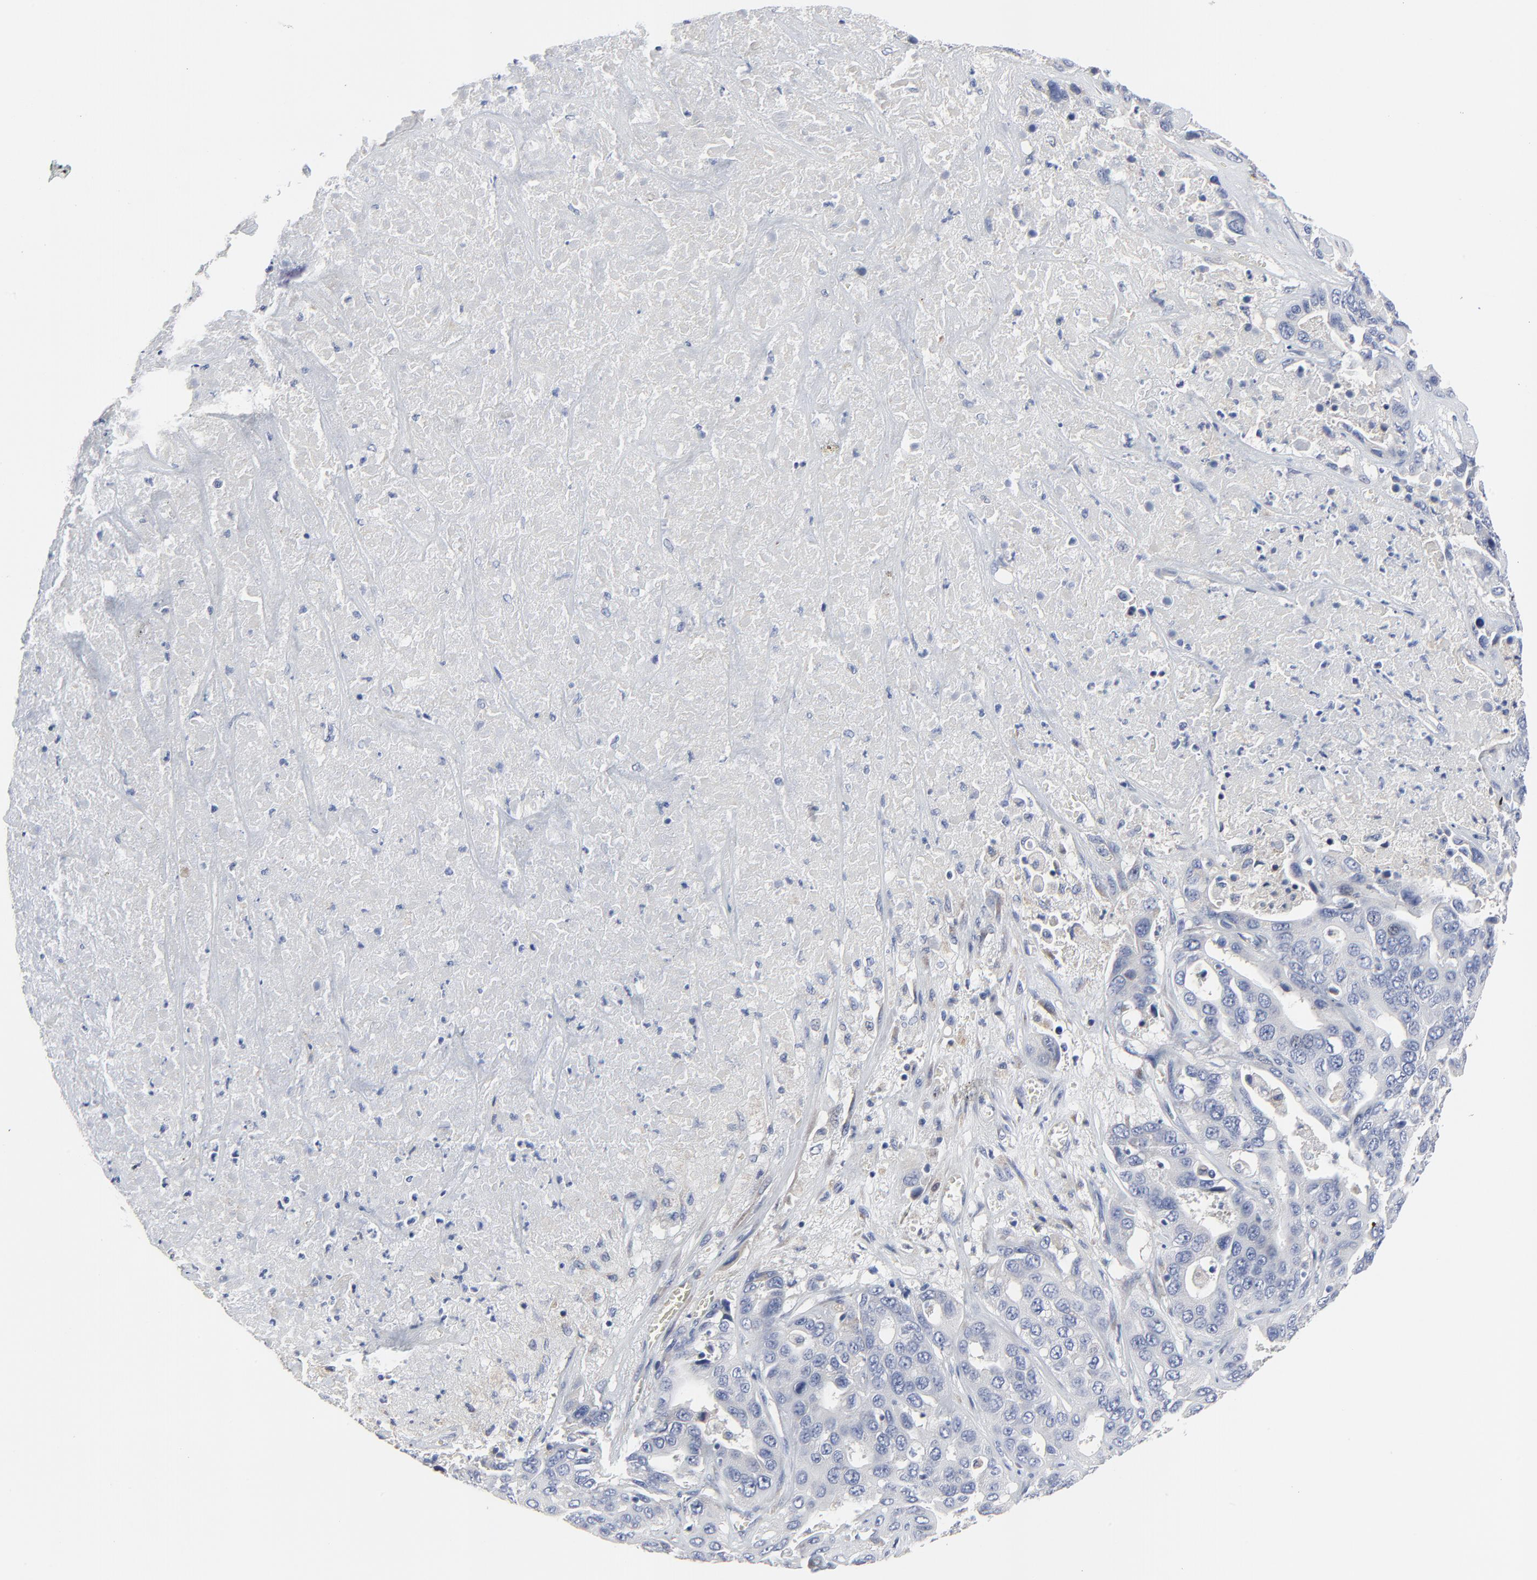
{"staining": {"intensity": "negative", "quantity": "none", "location": "none"}, "tissue": "liver cancer", "cell_type": "Tumor cells", "image_type": "cancer", "snomed": [{"axis": "morphology", "description": "Cholangiocarcinoma"}, {"axis": "topography", "description": "Liver"}], "caption": "Tumor cells show no significant protein expression in cholangiocarcinoma (liver).", "gene": "NLGN3", "patient": {"sex": "female", "age": 52}}